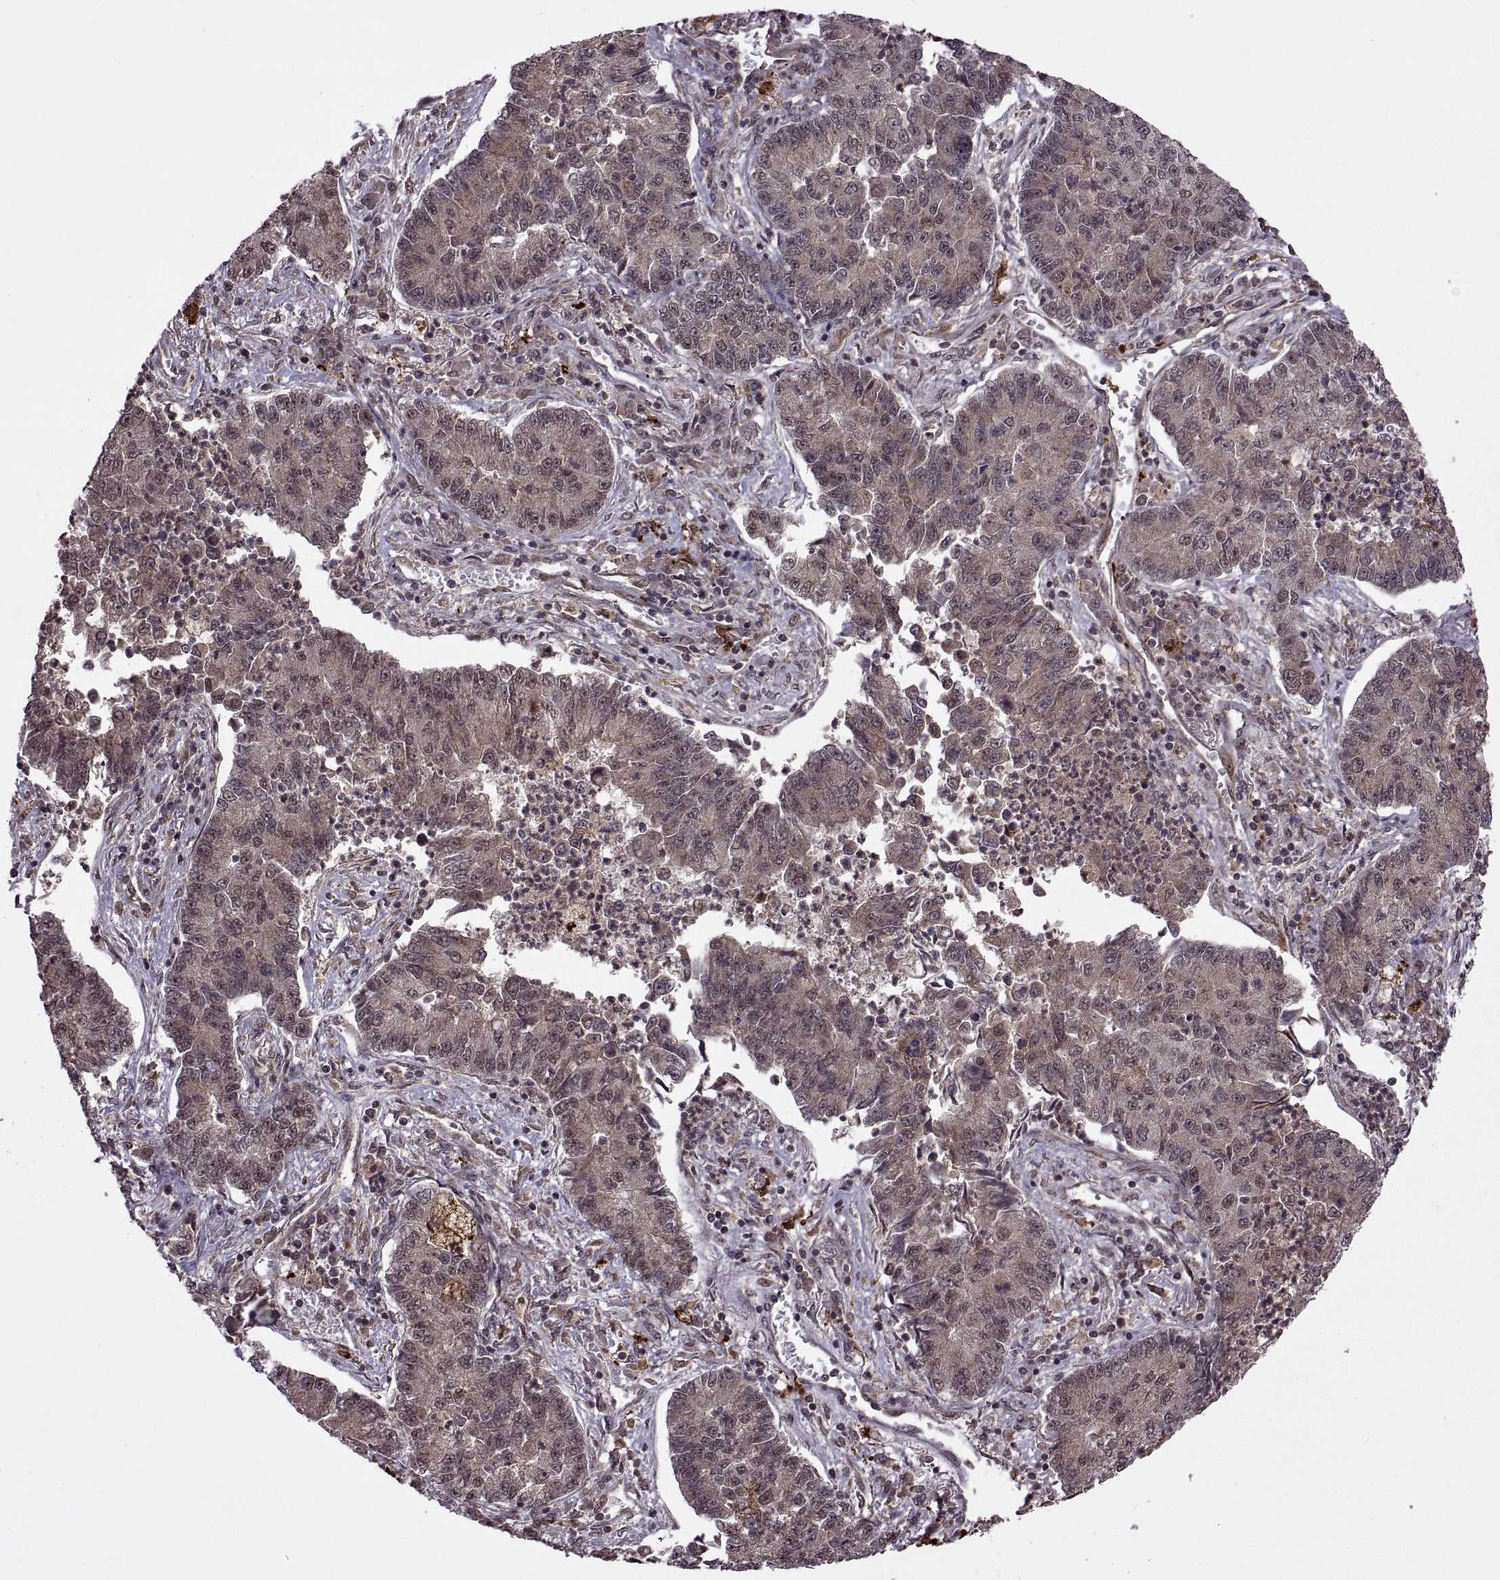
{"staining": {"intensity": "negative", "quantity": "none", "location": "none"}, "tissue": "lung cancer", "cell_type": "Tumor cells", "image_type": "cancer", "snomed": [{"axis": "morphology", "description": "Adenocarcinoma, NOS"}, {"axis": "topography", "description": "Lung"}], "caption": "This is a image of IHC staining of lung cancer, which shows no positivity in tumor cells.", "gene": "PTOV1", "patient": {"sex": "female", "age": 57}}